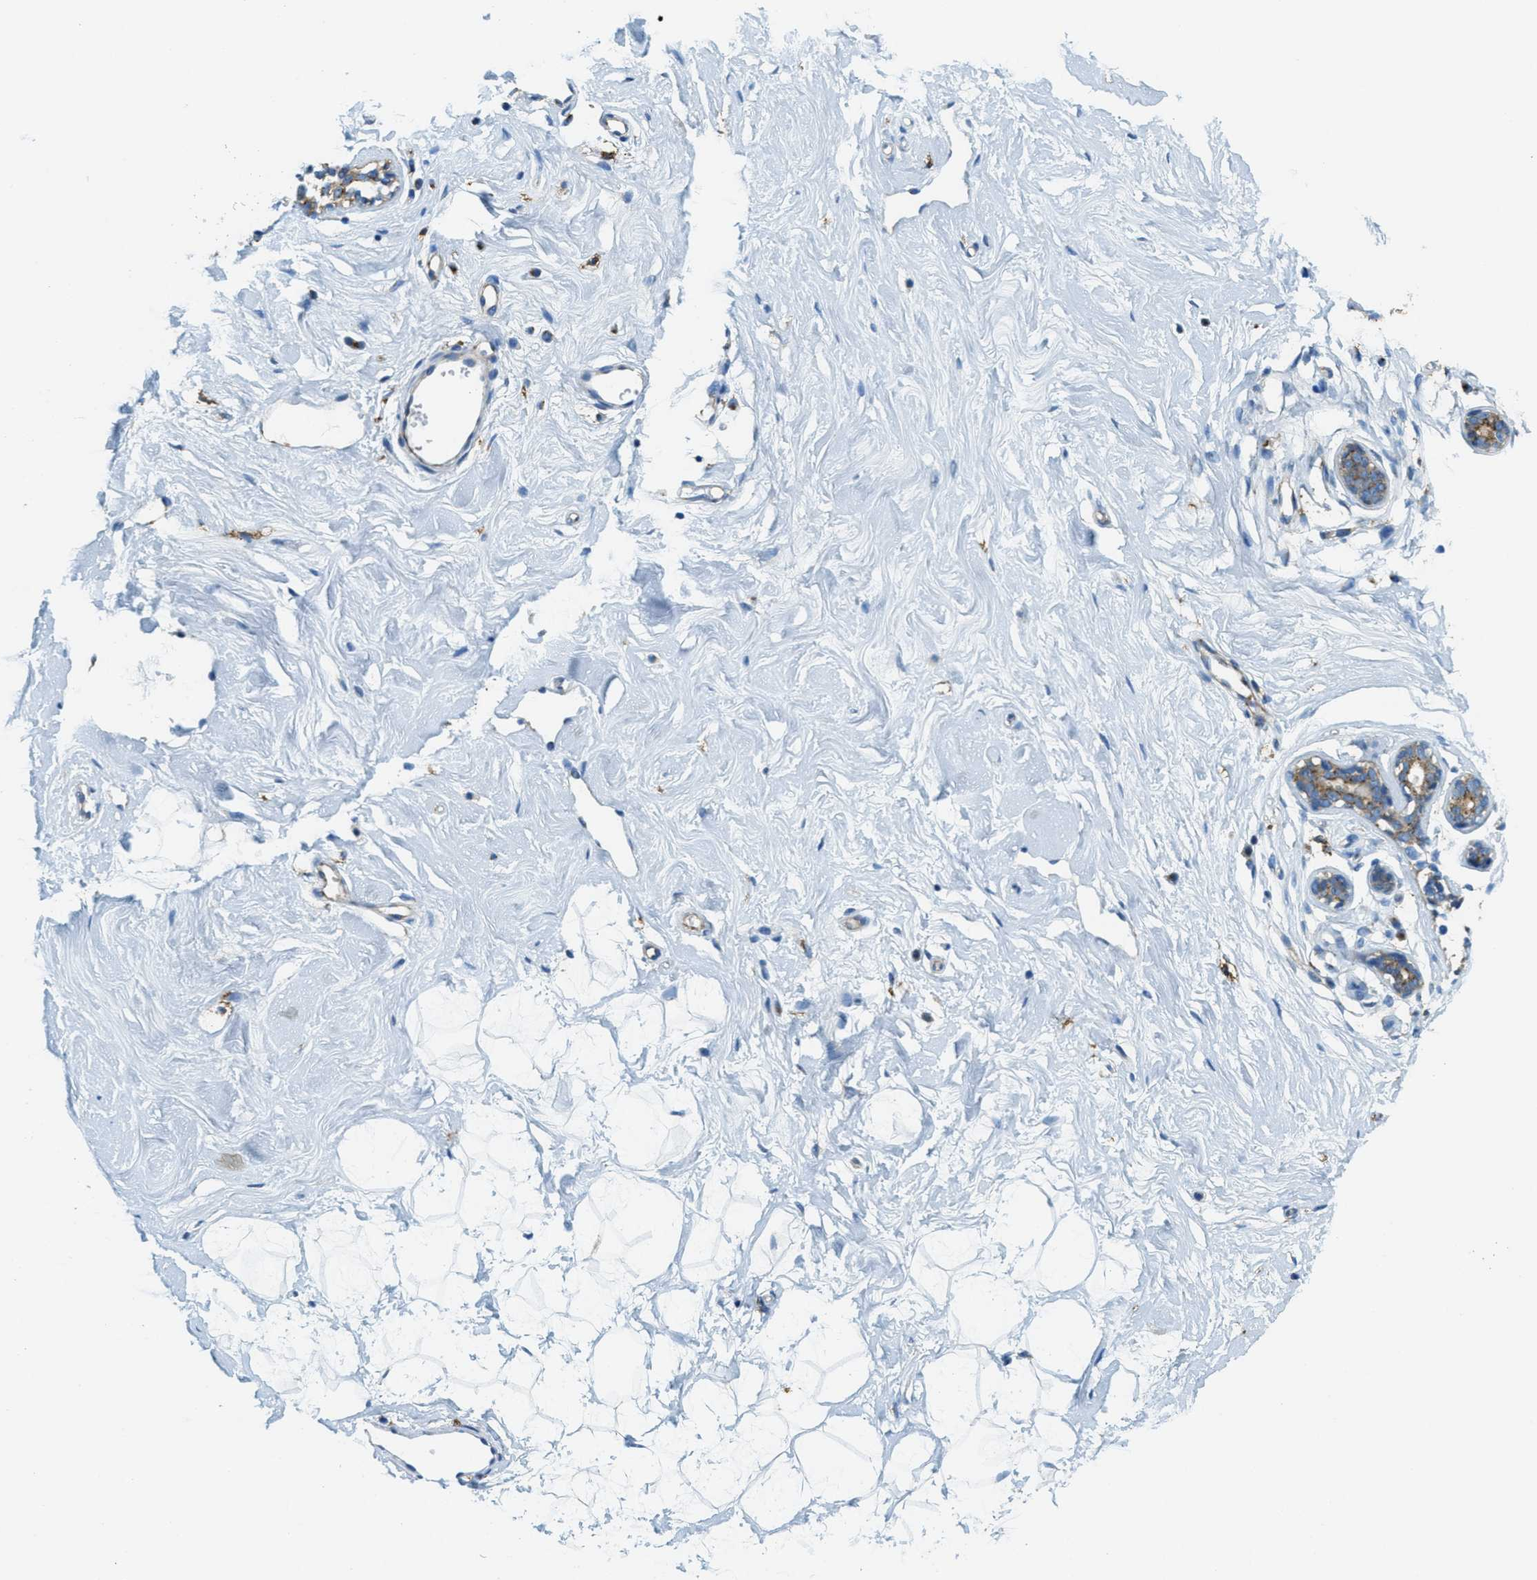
{"staining": {"intensity": "negative", "quantity": "none", "location": "none"}, "tissue": "breast", "cell_type": "Adipocytes", "image_type": "normal", "snomed": [{"axis": "morphology", "description": "Normal tissue, NOS"}, {"axis": "topography", "description": "Breast"}], "caption": "Adipocytes show no significant staining in unremarkable breast. (DAB (3,3'-diaminobenzidine) IHC with hematoxylin counter stain).", "gene": "AP2B1", "patient": {"sex": "female", "age": 23}}